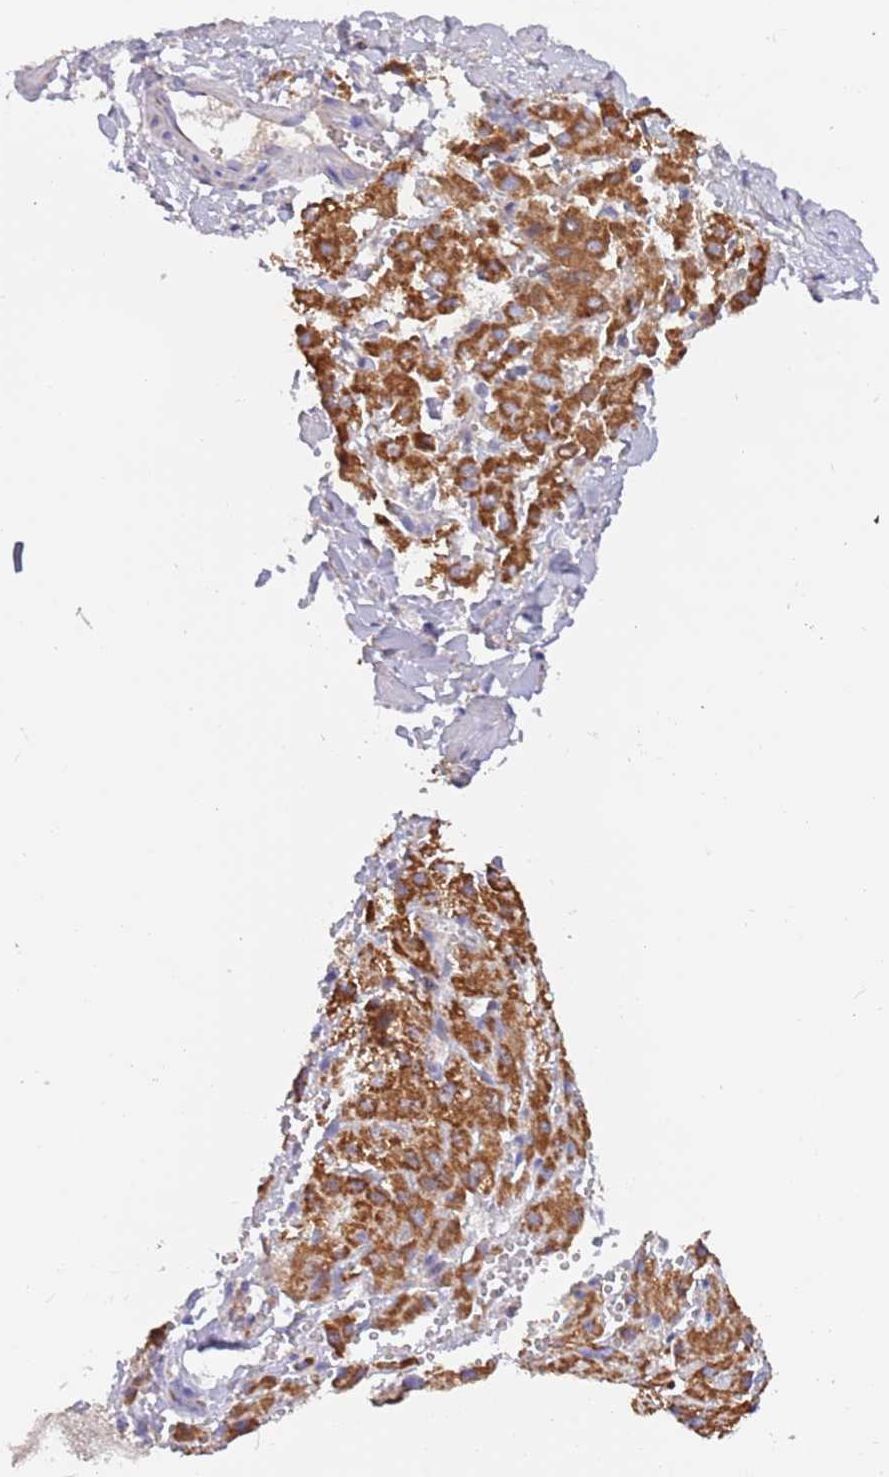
{"staining": {"intensity": "strong", "quantity": ">75%", "location": "cytoplasmic/membranous"}, "tissue": "liver cancer", "cell_type": "Tumor cells", "image_type": "cancer", "snomed": [{"axis": "morphology", "description": "Carcinoma, Hepatocellular, NOS"}, {"axis": "topography", "description": "Liver"}], "caption": "Hepatocellular carcinoma (liver) stained with DAB immunohistochemistry (IHC) demonstrates high levels of strong cytoplasmic/membranous expression in about >75% of tumor cells. The staining is performed using DAB brown chromogen to label protein expression. The nuclei are counter-stained blue using hematoxylin.", "gene": "TIMM13", "patient": {"sex": "female", "age": 58}}